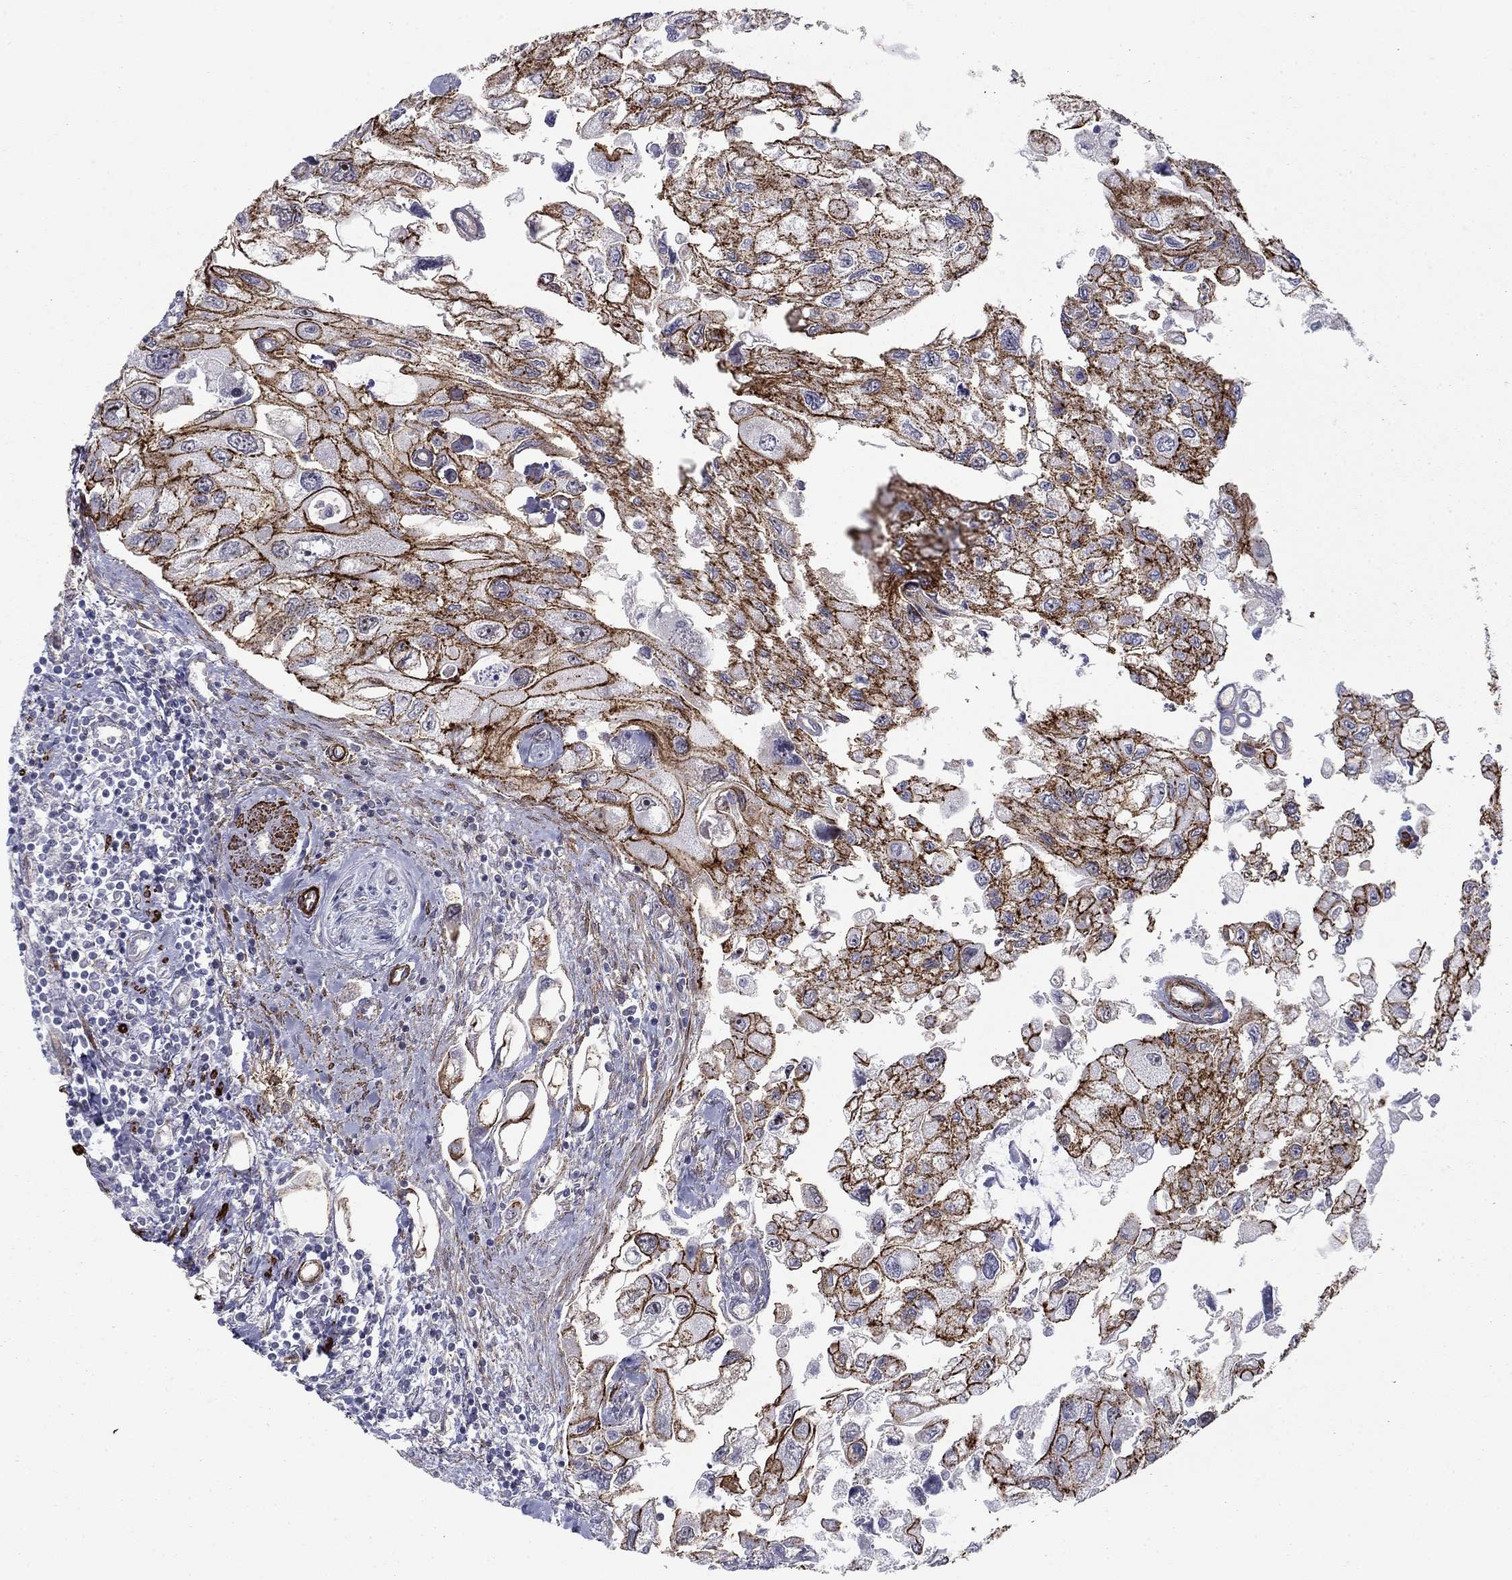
{"staining": {"intensity": "strong", "quantity": "25%-75%", "location": "cytoplasmic/membranous"}, "tissue": "urothelial cancer", "cell_type": "Tumor cells", "image_type": "cancer", "snomed": [{"axis": "morphology", "description": "Urothelial carcinoma, High grade"}, {"axis": "topography", "description": "Urinary bladder"}], "caption": "This is a photomicrograph of IHC staining of urothelial carcinoma (high-grade), which shows strong positivity in the cytoplasmic/membranous of tumor cells.", "gene": "KRBA1", "patient": {"sex": "male", "age": 59}}